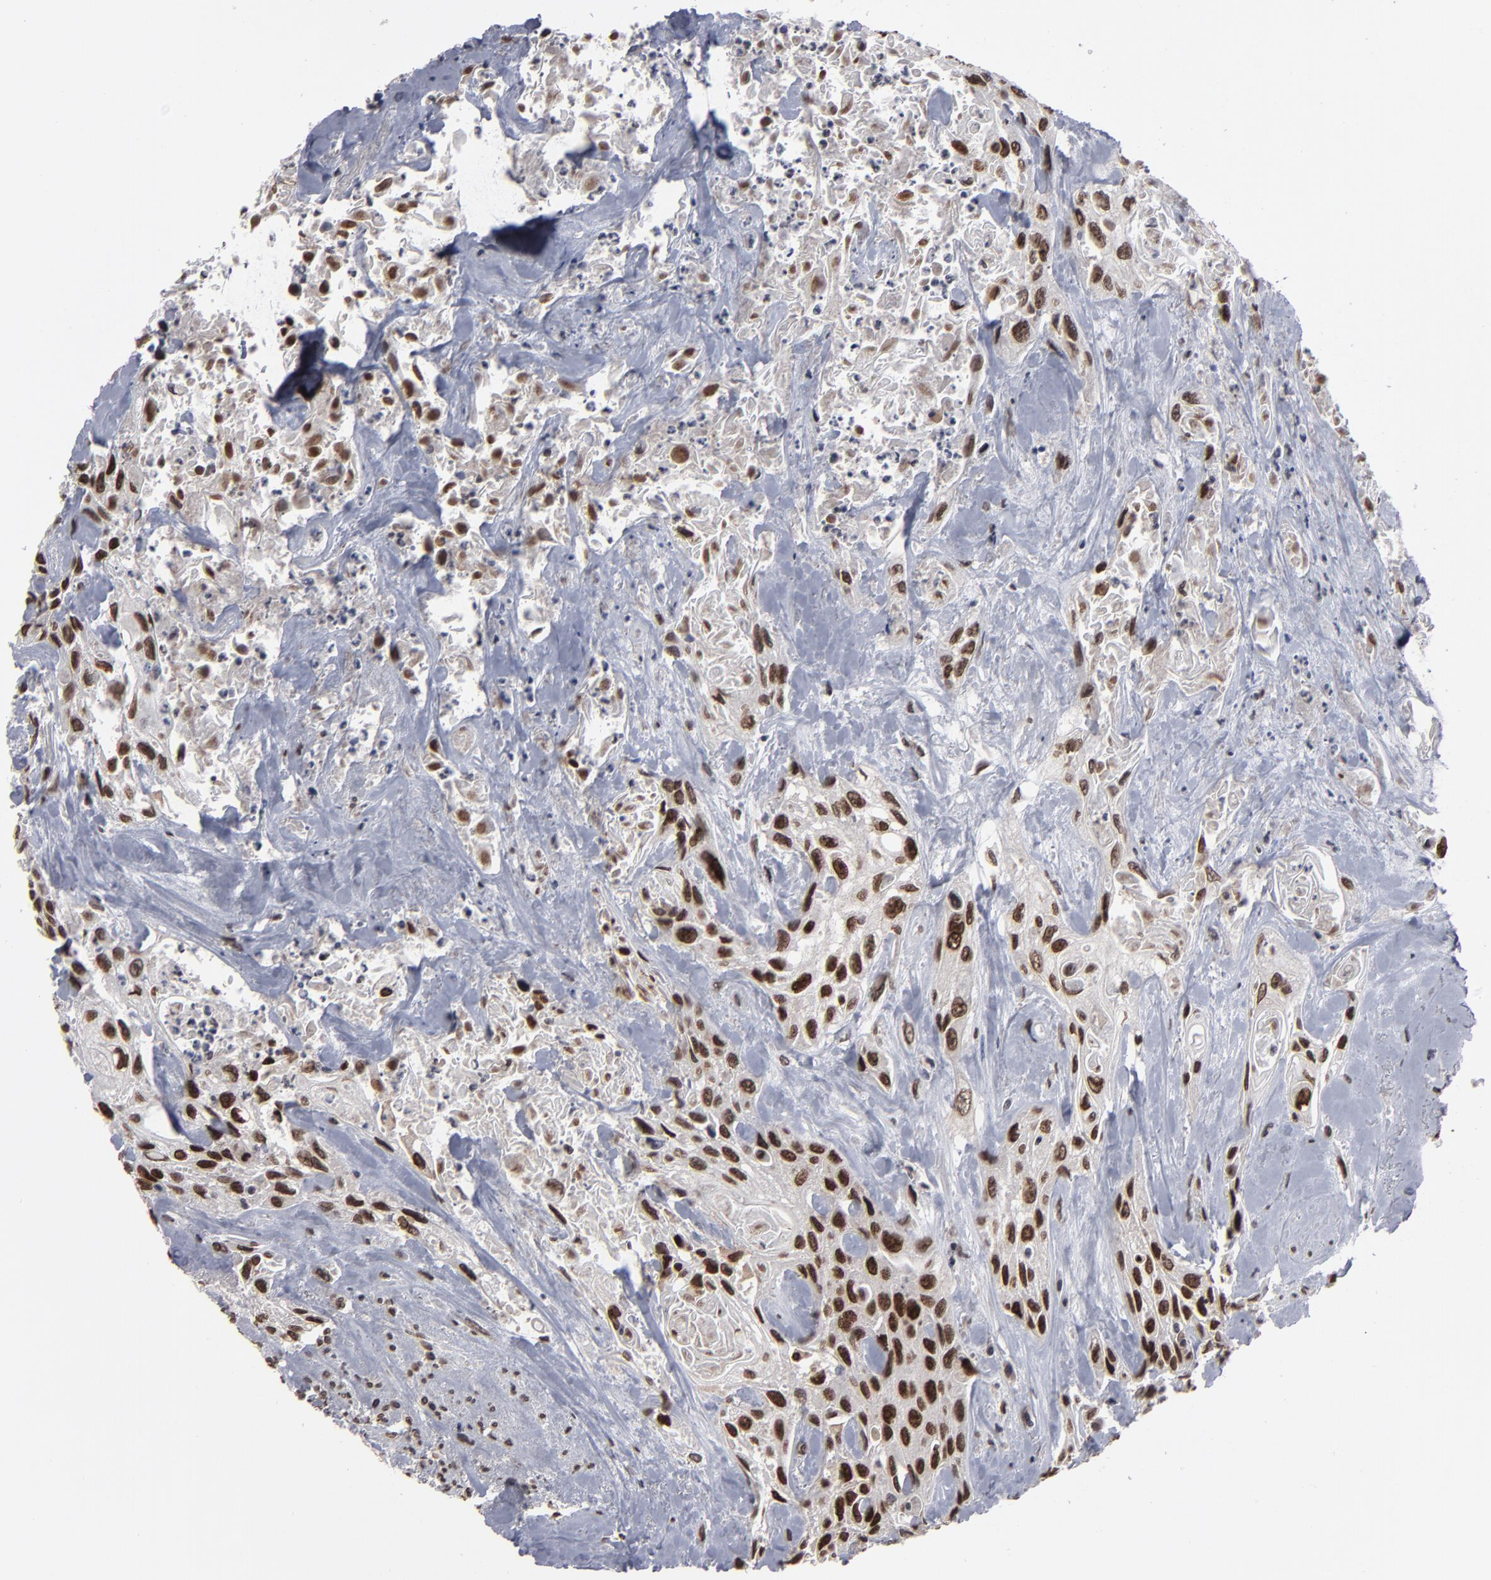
{"staining": {"intensity": "strong", "quantity": ">75%", "location": "nuclear"}, "tissue": "urothelial cancer", "cell_type": "Tumor cells", "image_type": "cancer", "snomed": [{"axis": "morphology", "description": "Urothelial carcinoma, High grade"}, {"axis": "topography", "description": "Urinary bladder"}], "caption": "The immunohistochemical stain labels strong nuclear staining in tumor cells of urothelial carcinoma (high-grade) tissue. (IHC, brightfield microscopy, high magnification).", "gene": "BAZ1A", "patient": {"sex": "female", "age": 84}}